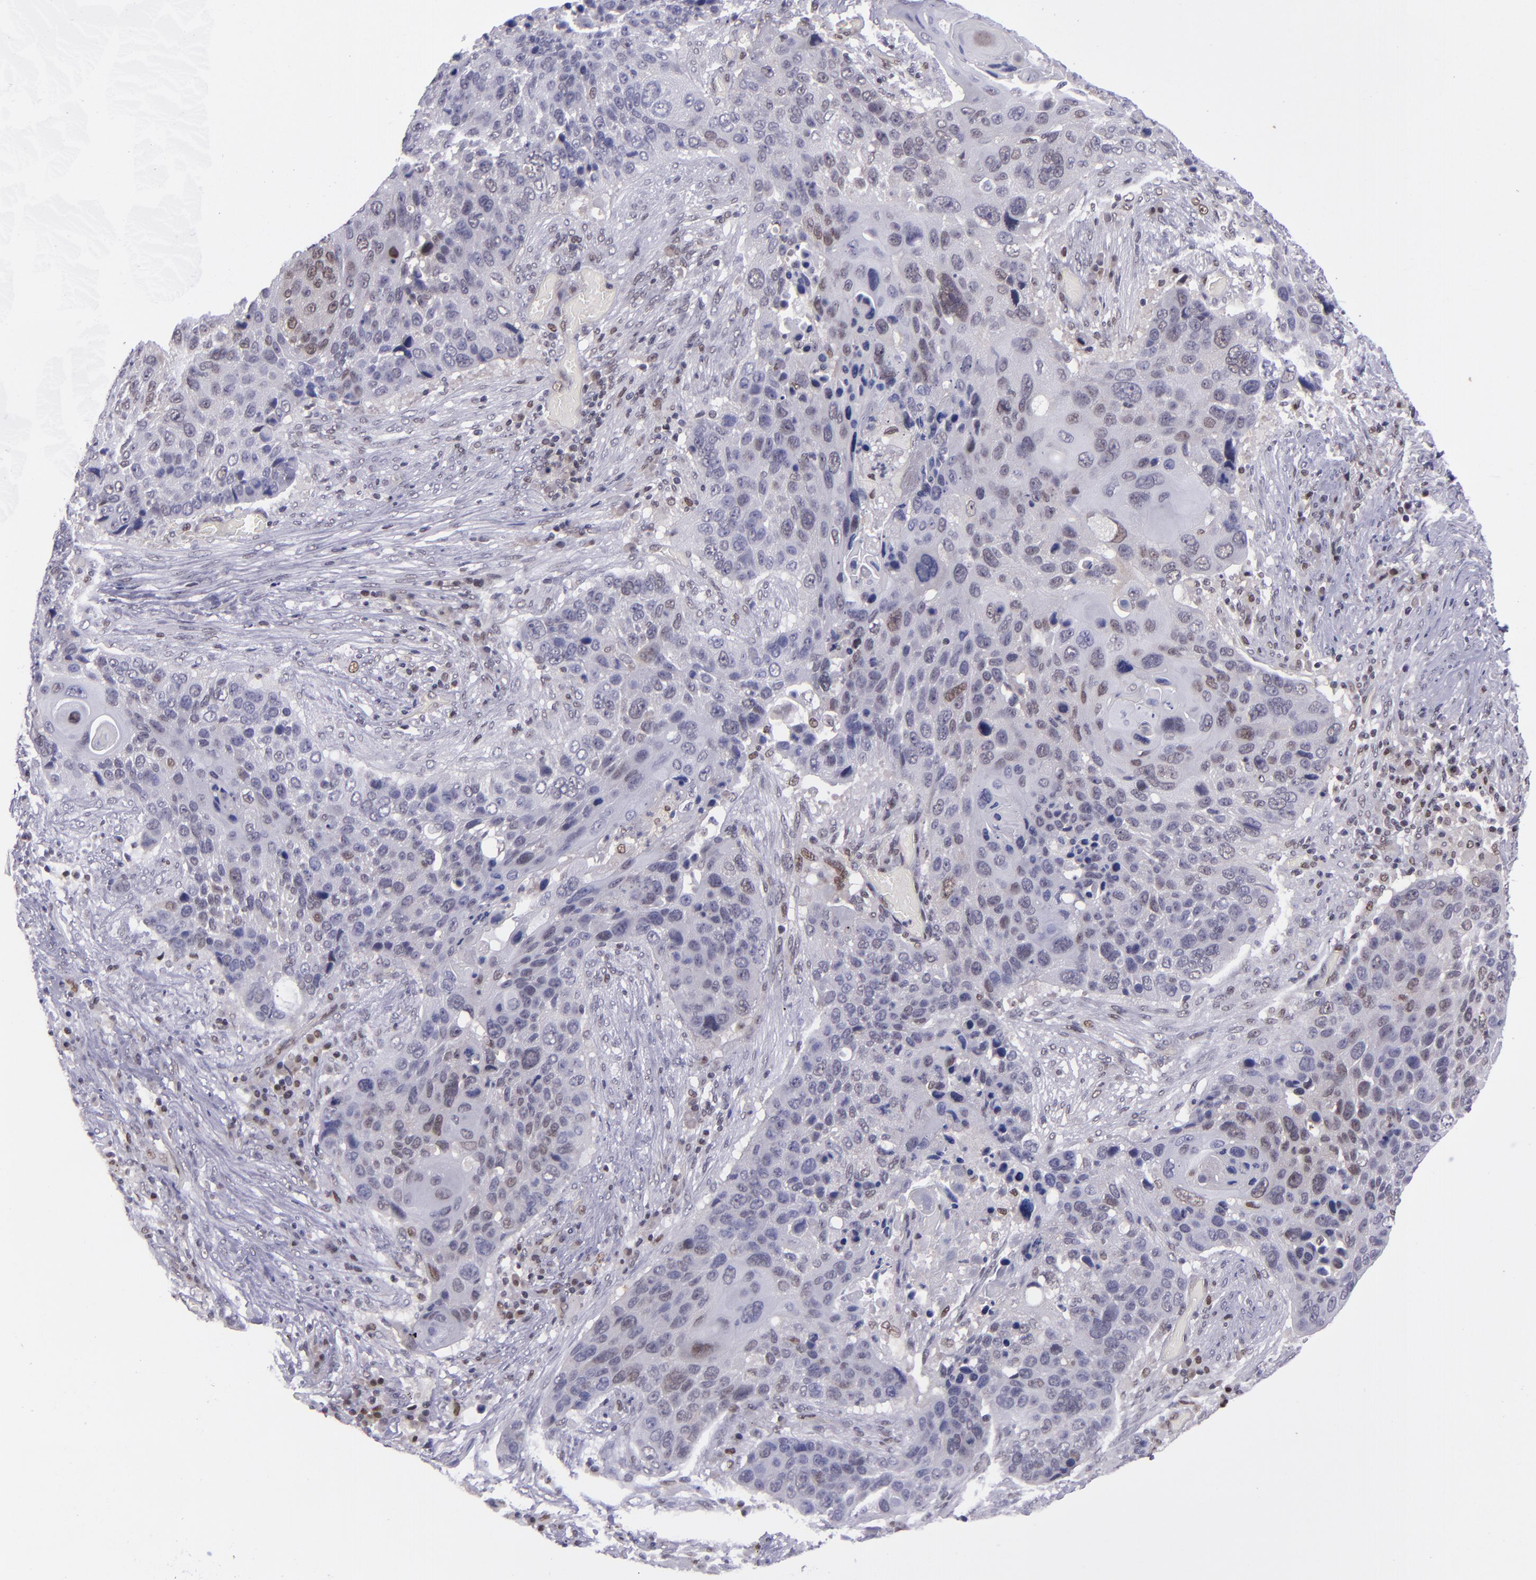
{"staining": {"intensity": "weak", "quantity": "25%-75%", "location": "cytoplasmic/membranous,nuclear"}, "tissue": "lung cancer", "cell_type": "Tumor cells", "image_type": "cancer", "snomed": [{"axis": "morphology", "description": "Squamous cell carcinoma, NOS"}, {"axis": "topography", "description": "Lung"}], "caption": "A brown stain highlights weak cytoplasmic/membranous and nuclear staining of a protein in human lung squamous cell carcinoma tumor cells.", "gene": "BAG1", "patient": {"sex": "male", "age": 68}}